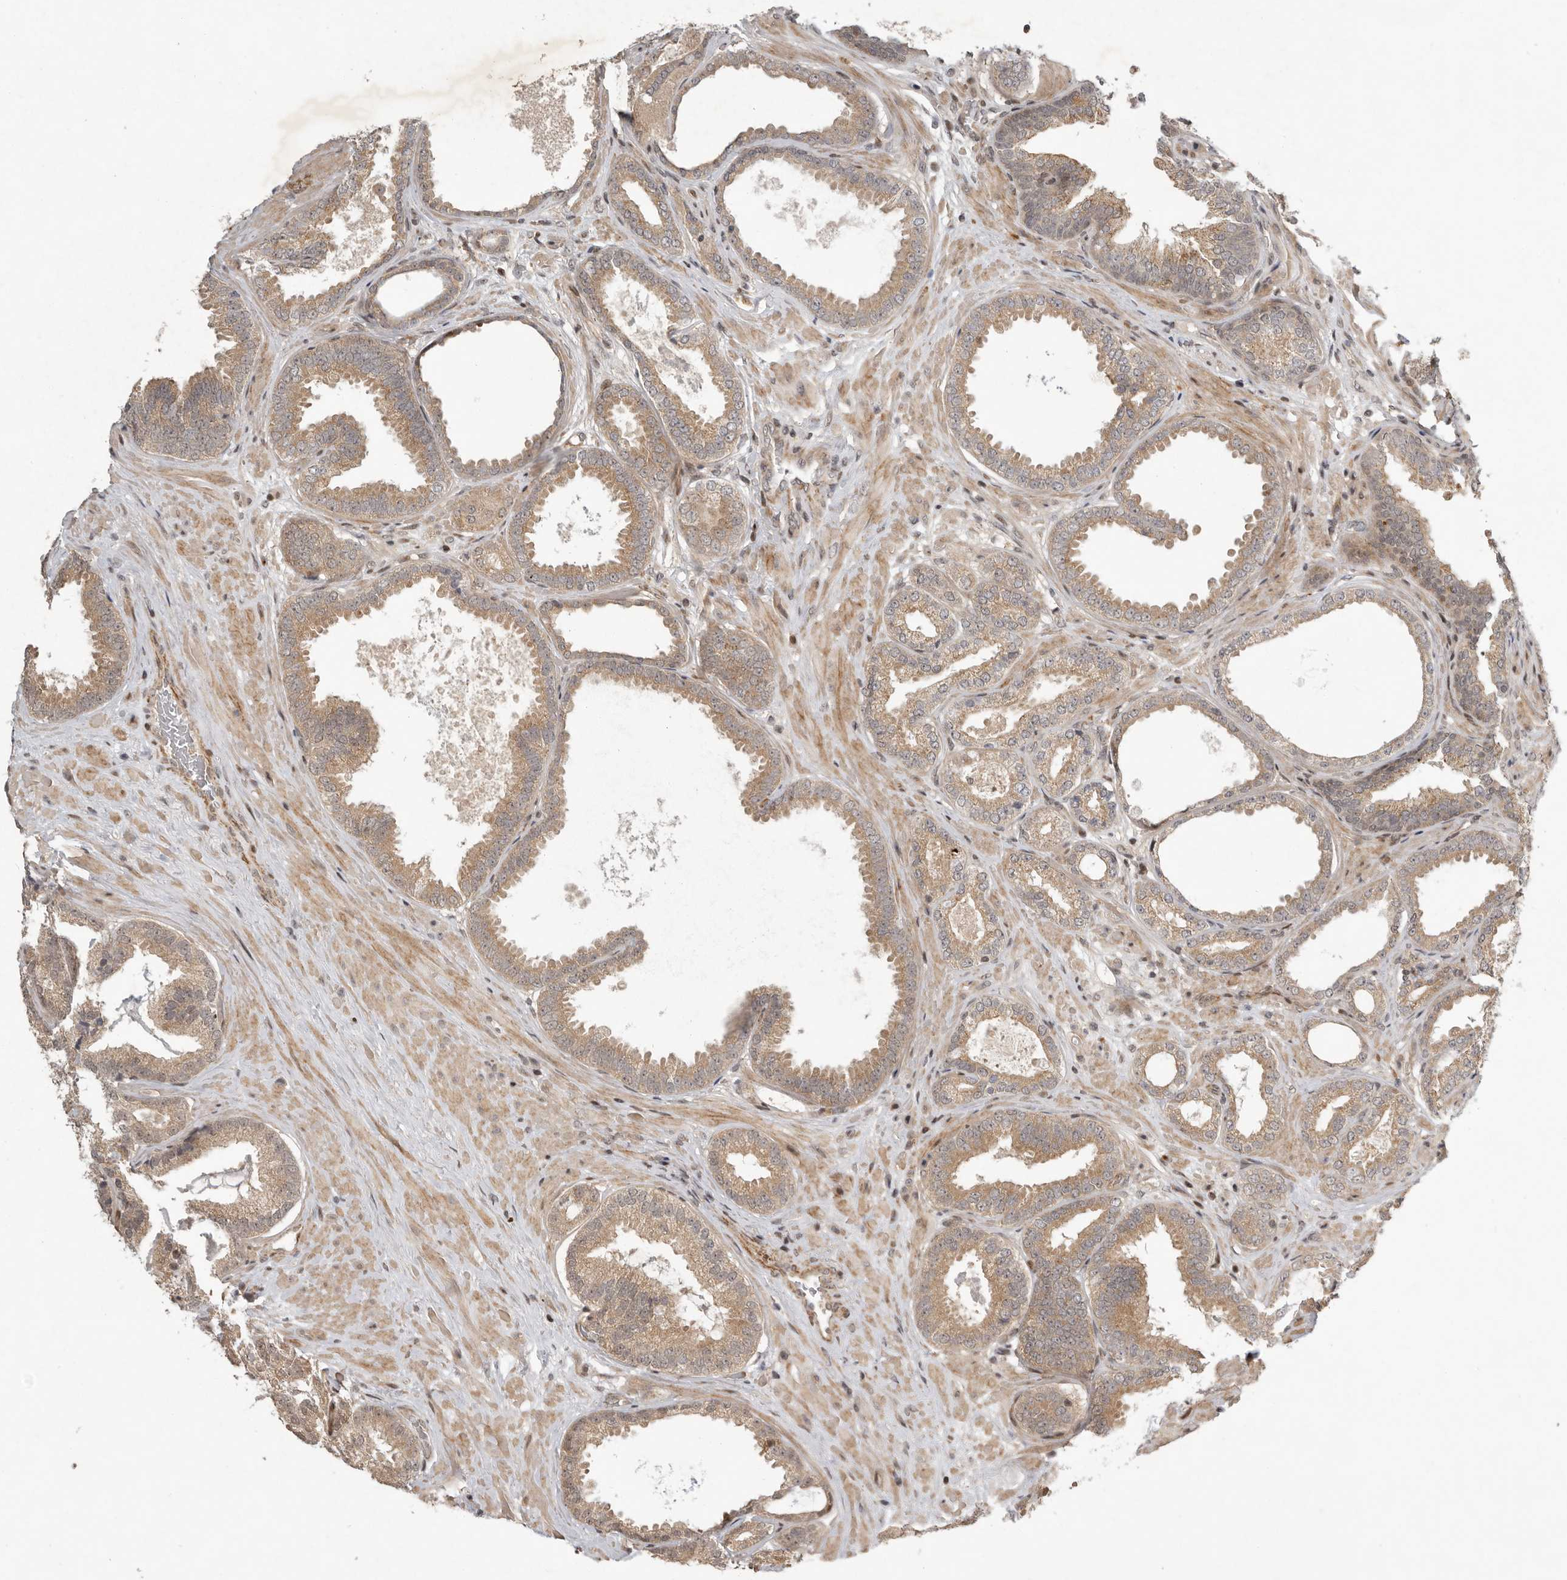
{"staining": {"intensity": "moderate", "quantity": ">75%", "location": "cytoplasmic/membranous"}, "tissue": "prostate cancer", "cell_type": "Tumor cells", "image_type": "cancer", "snomed": [{"axis": "morphology", "description": "Adenocarcinoma, Low grade"}, {"axis": "topography", "description": "Prostate"}], "caption": "Immunohistochemistry (IHC) staining of prostate cancer, which demonstrates medium levels of moderate cytoplasmic/membranous expression in about >75% of tumor cells indicating moderate cytoplasmic/membranous protein positivity. The staining was performed using DAB (brown) for protein detection and nuclei were counterstained in hematoxylin (blue).", "gene": "RABIF", "patient": {"sex": "male", "age": 71}}